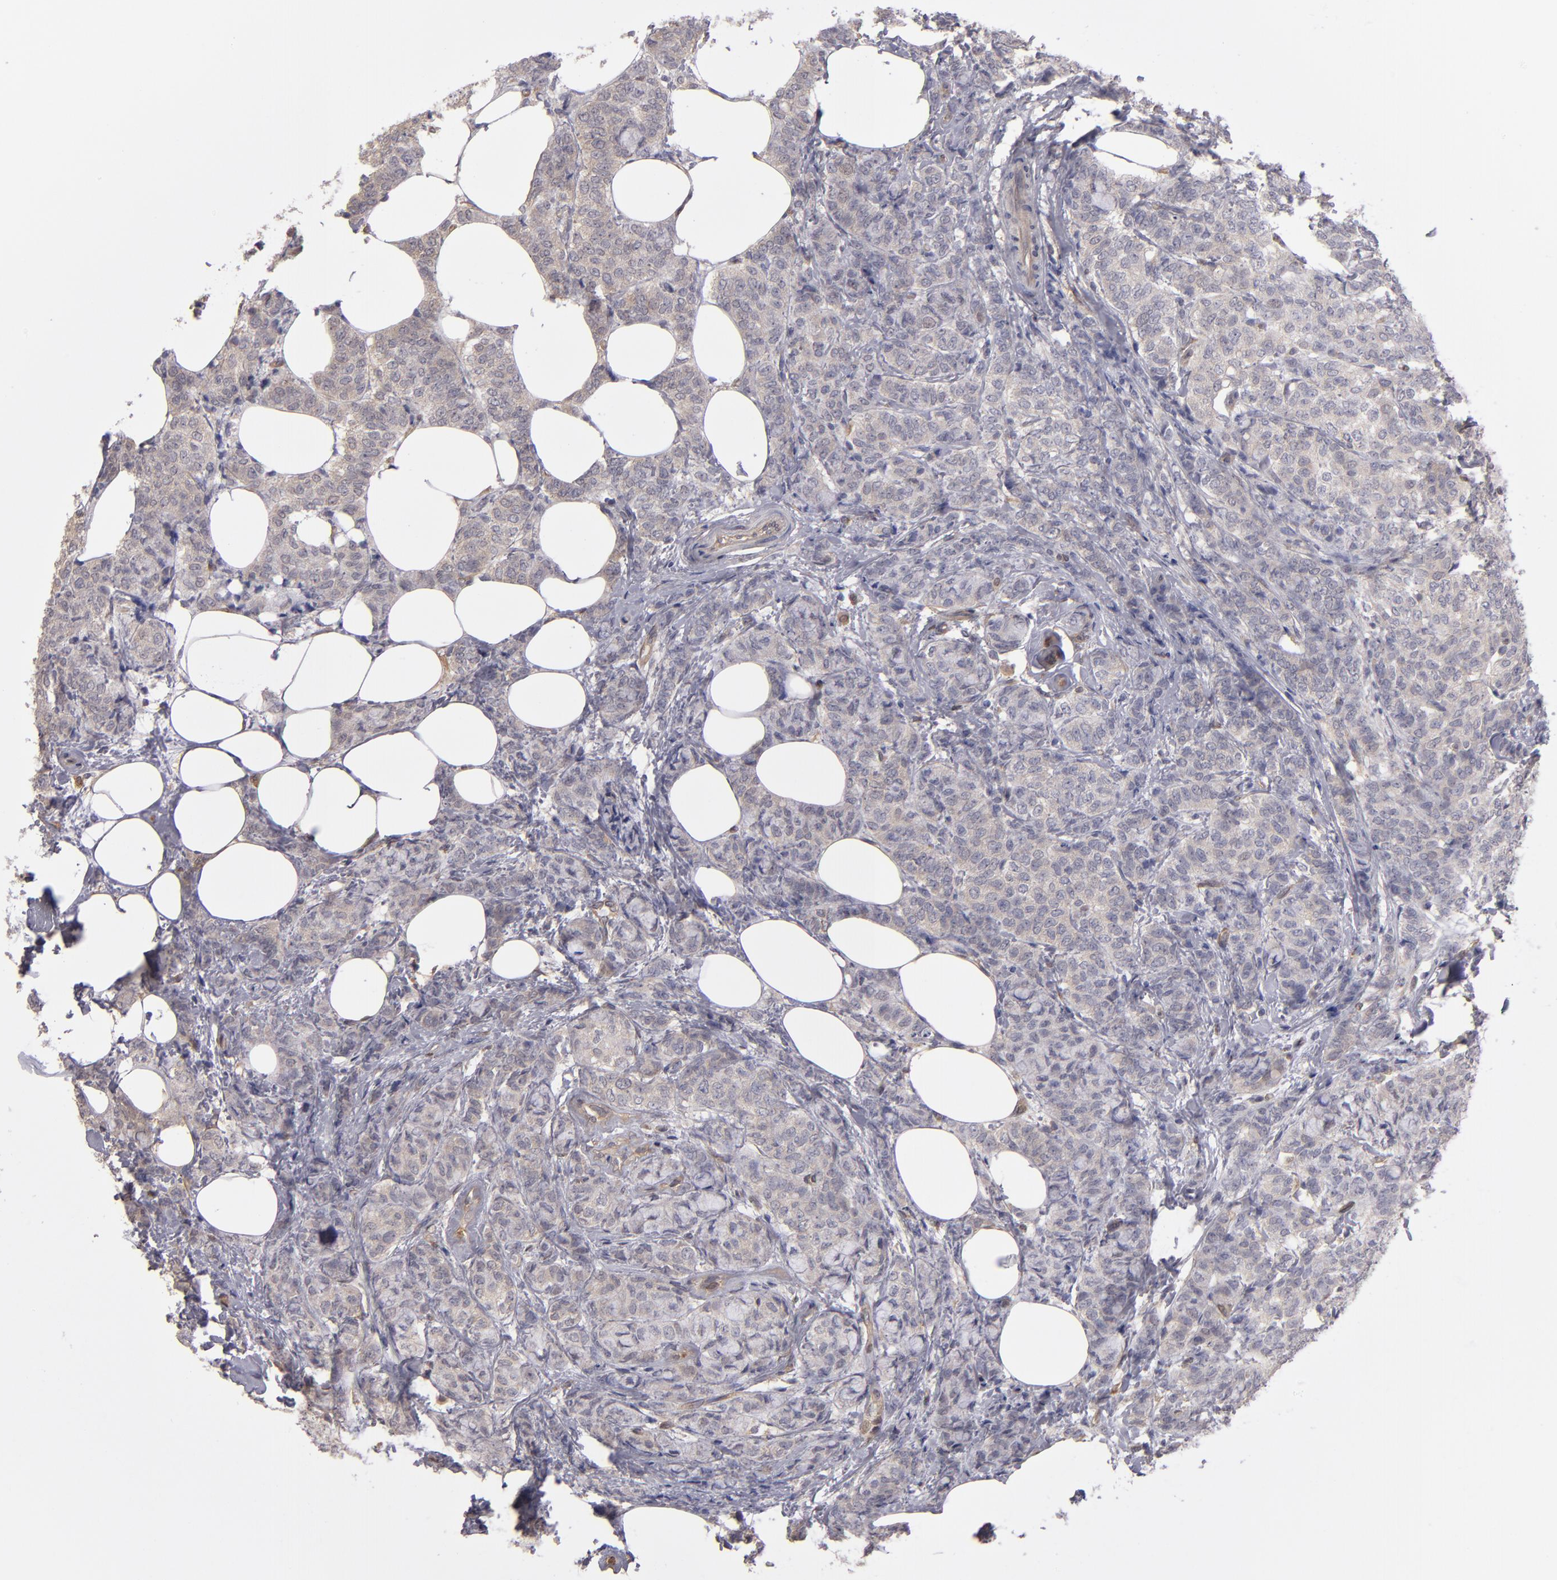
{"staining": {"intensity": "weak", "quantity": ">75%", "location": "cytoplasmic/membranous"}, "tissue": "breast cancer", "cell_type": "Tumor cells", "image_type": "cancer", "snomed": [{"axis": "morphology", "description": "Lobular carcinoma"}, {"axis": "topography", "description": "Breast"}], "caption": "The micrograph reveals a brown stain indicating the presence of a protein in the cytoplasmic/membranous of tumor cells in lobular carcinoma (breast).", "gene": "NDRG2", "patient": {"sex": "female", "age": 60}}